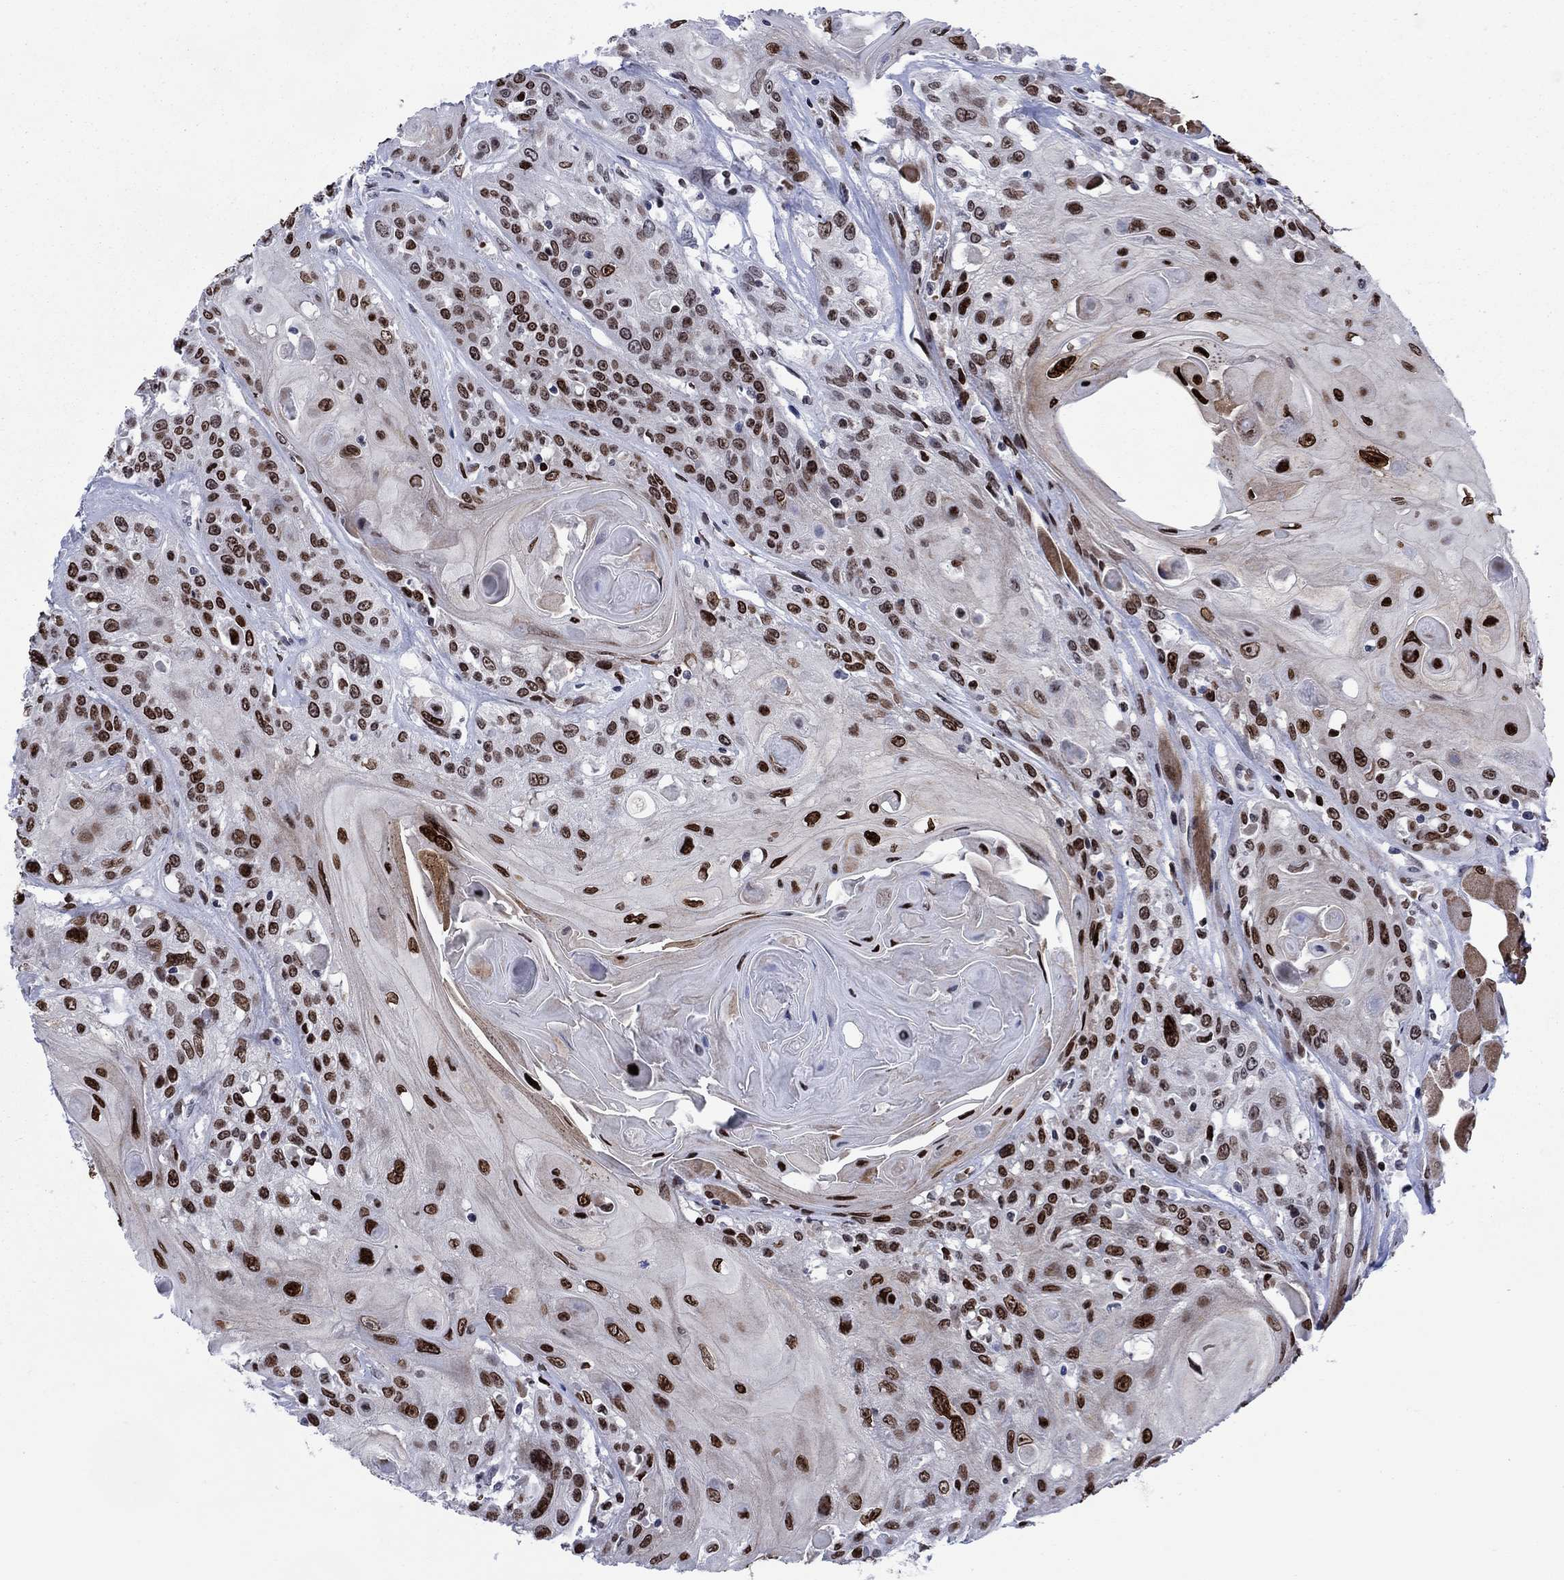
{"staining": {"intensity": "strong", "quantity": "25%-75%", "location": "nuclear"}, "tissue": "head and neck cancer", "cell_type": "Tumor cells", "image_type": "cancer", "snomed": [{"axis": "morphology", "description": "Squamous cell carcinoma, NOS"}, {"axis": "topography", "description": "Head-Neck"}], "caption": "Head and neck cancer stained with a brown dye exhibits strong nuclear positive positivity in approximately 25%-75% of tumor cells.", "gene": "HMGA1", "patient": {"sex": "female", "age": 59}}